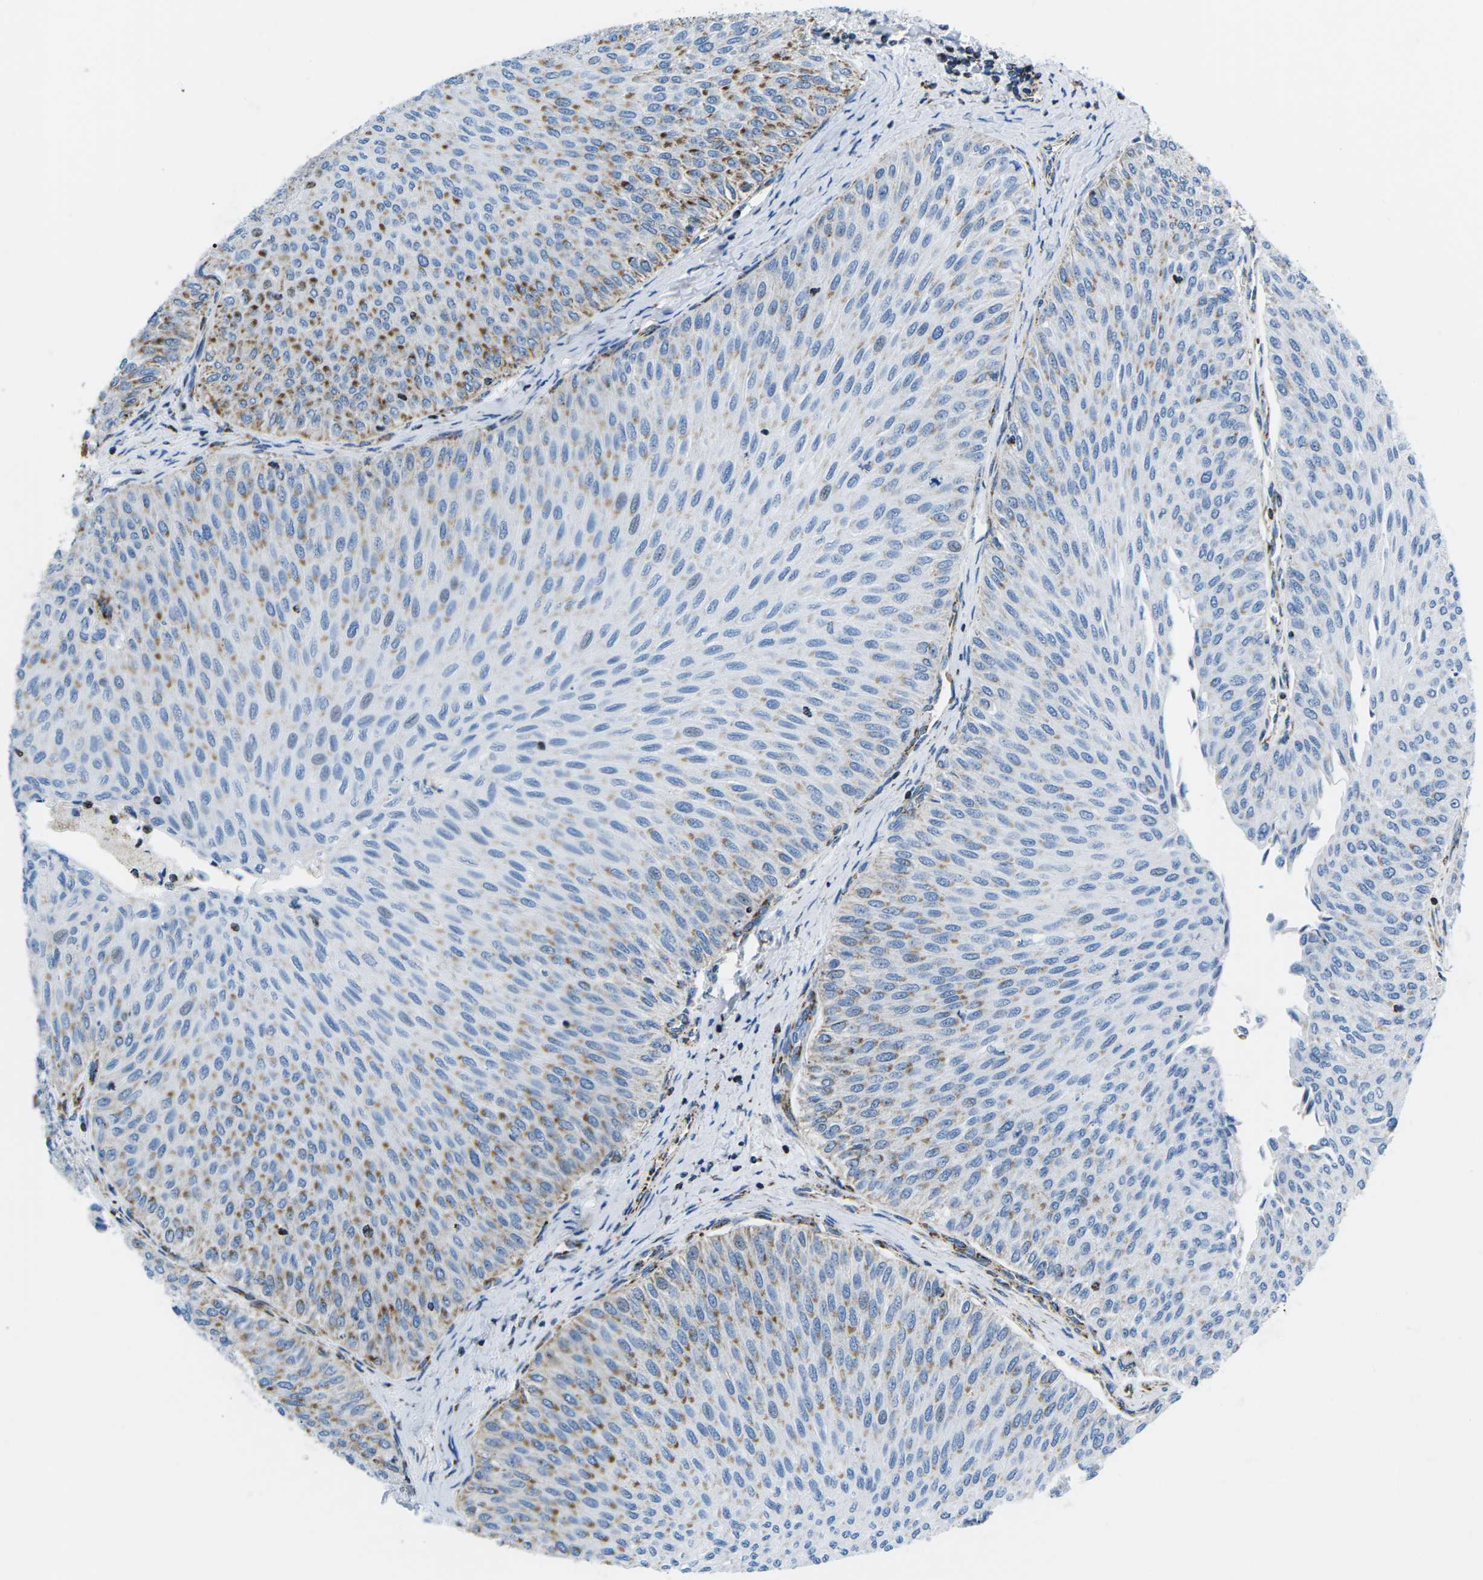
{"staining": {"intensity": "strong", "quantity": "25%-75%", "location": "cytoplasmic/membranous"}, "tissue": "urothelial cancer", "cell_type": "Tumor cells", "image_type": "cancer", "snomed": [{"axis": "morphology", "description": "Urothelial carcinoma, Low grade"}, {"axis": "topography", "description": "Urinary bladder"}], "caption": "Immunohistochemistry of human urothelial cancer demonstrates high levels of strong cytoplasmic/membranous expression in about 25%-75% of tumor cells.", "gene": "COX6C", "patient": {"sex": "male", "age": 78}}